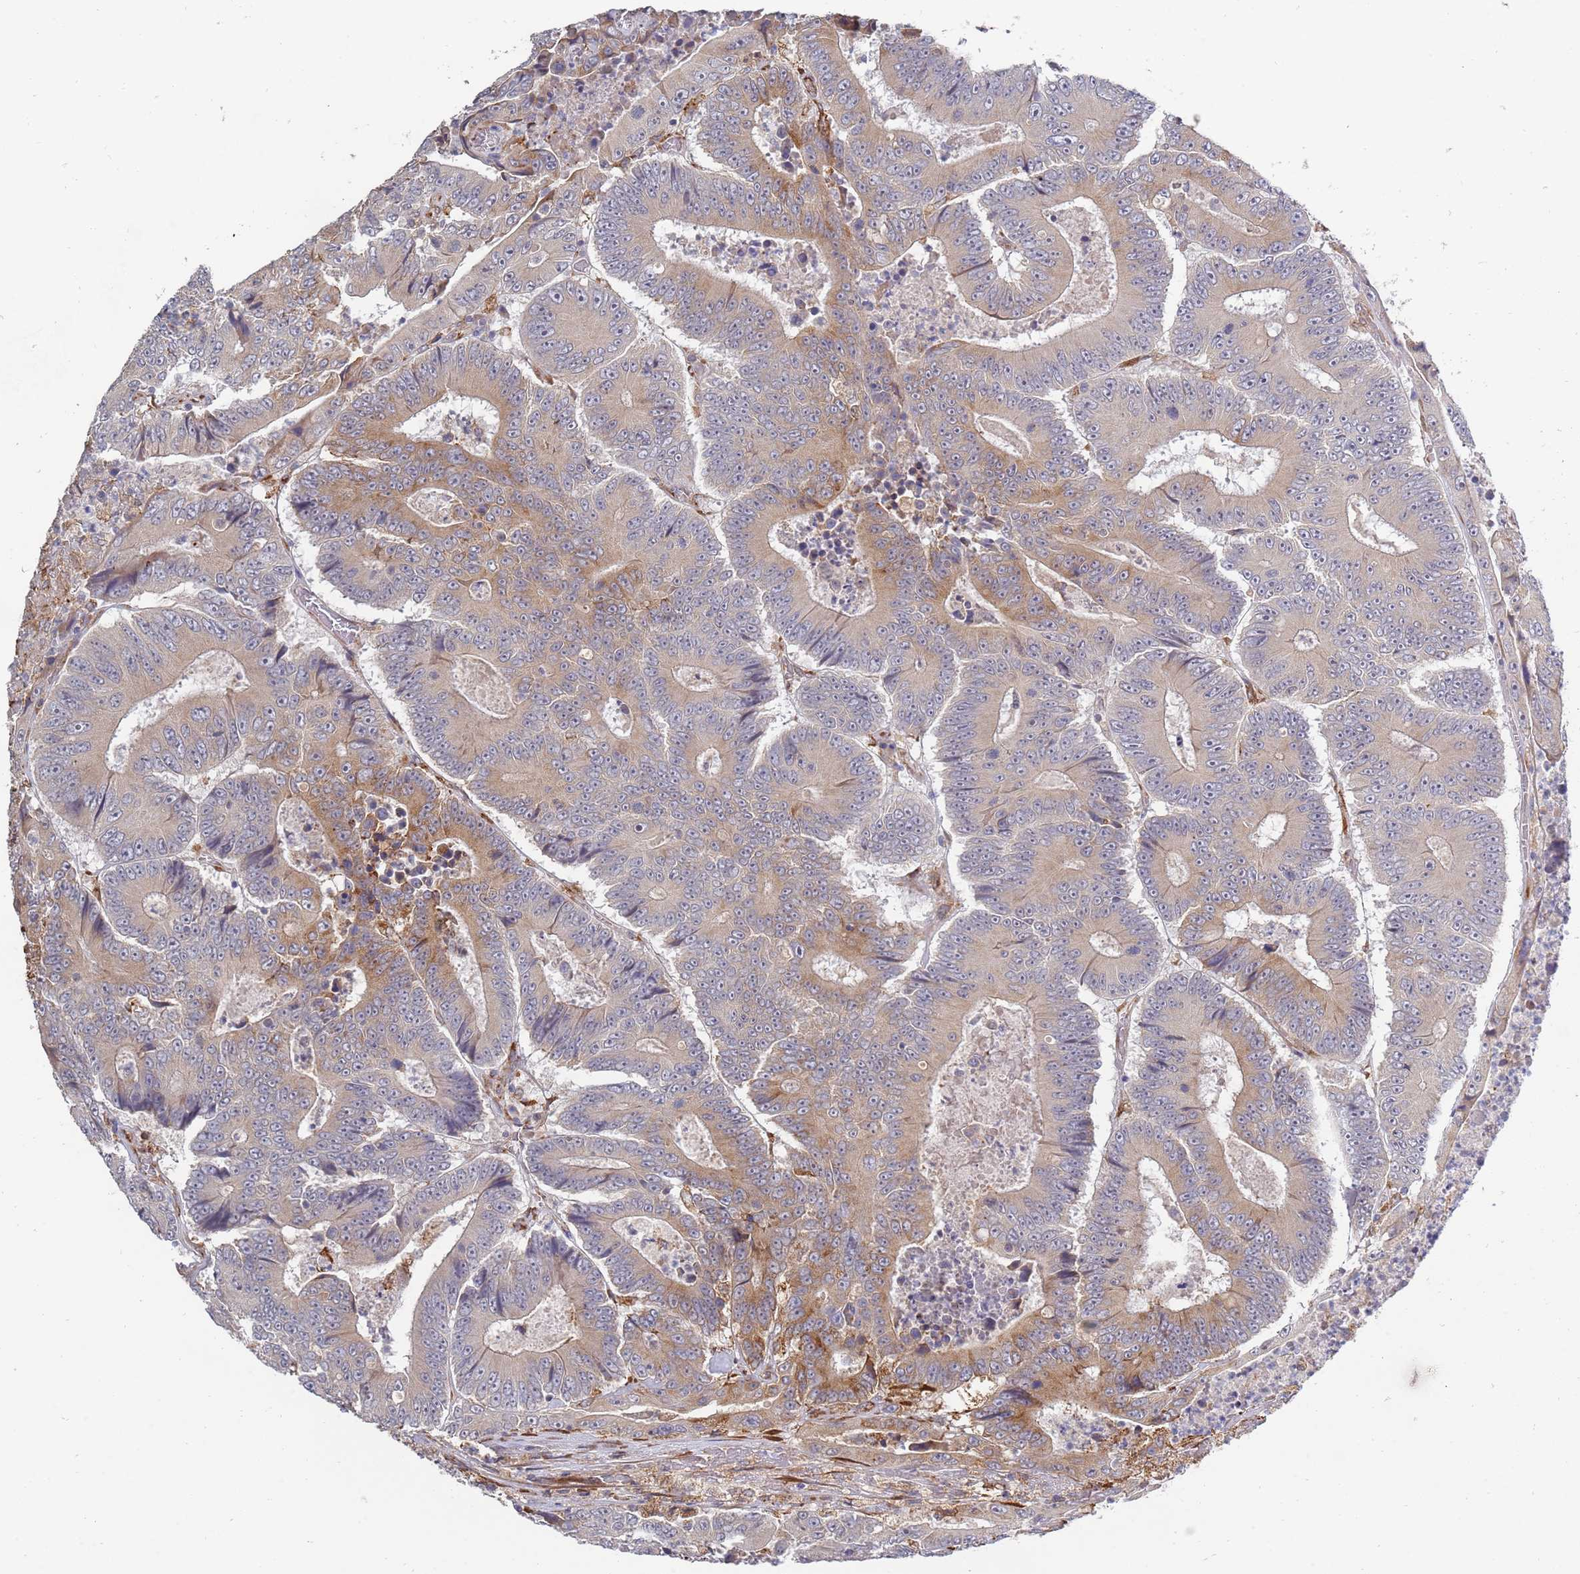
{"staining": {"intensity": "moderate", "quantity": "<25%", "location": "cytoplasmic/membranous"}, "tissue": "colorectal cancer", "cell_type": "Tumor cells", "image_type": "cancer", "snomed": [{"axis": "morphology", "description": "Adenocarcinoma, NOS"}, {"axis": "topography", "description": "Colon"}], "caption": "Colorectal adenocarcinoma tissue demonstrates moderate cytoplasmic/membranous expression in about <25% of tumor cells, visualized by immunohistochemistry.", "gene": "VRK2", "patient": {"sex": "male", "age": 83}}